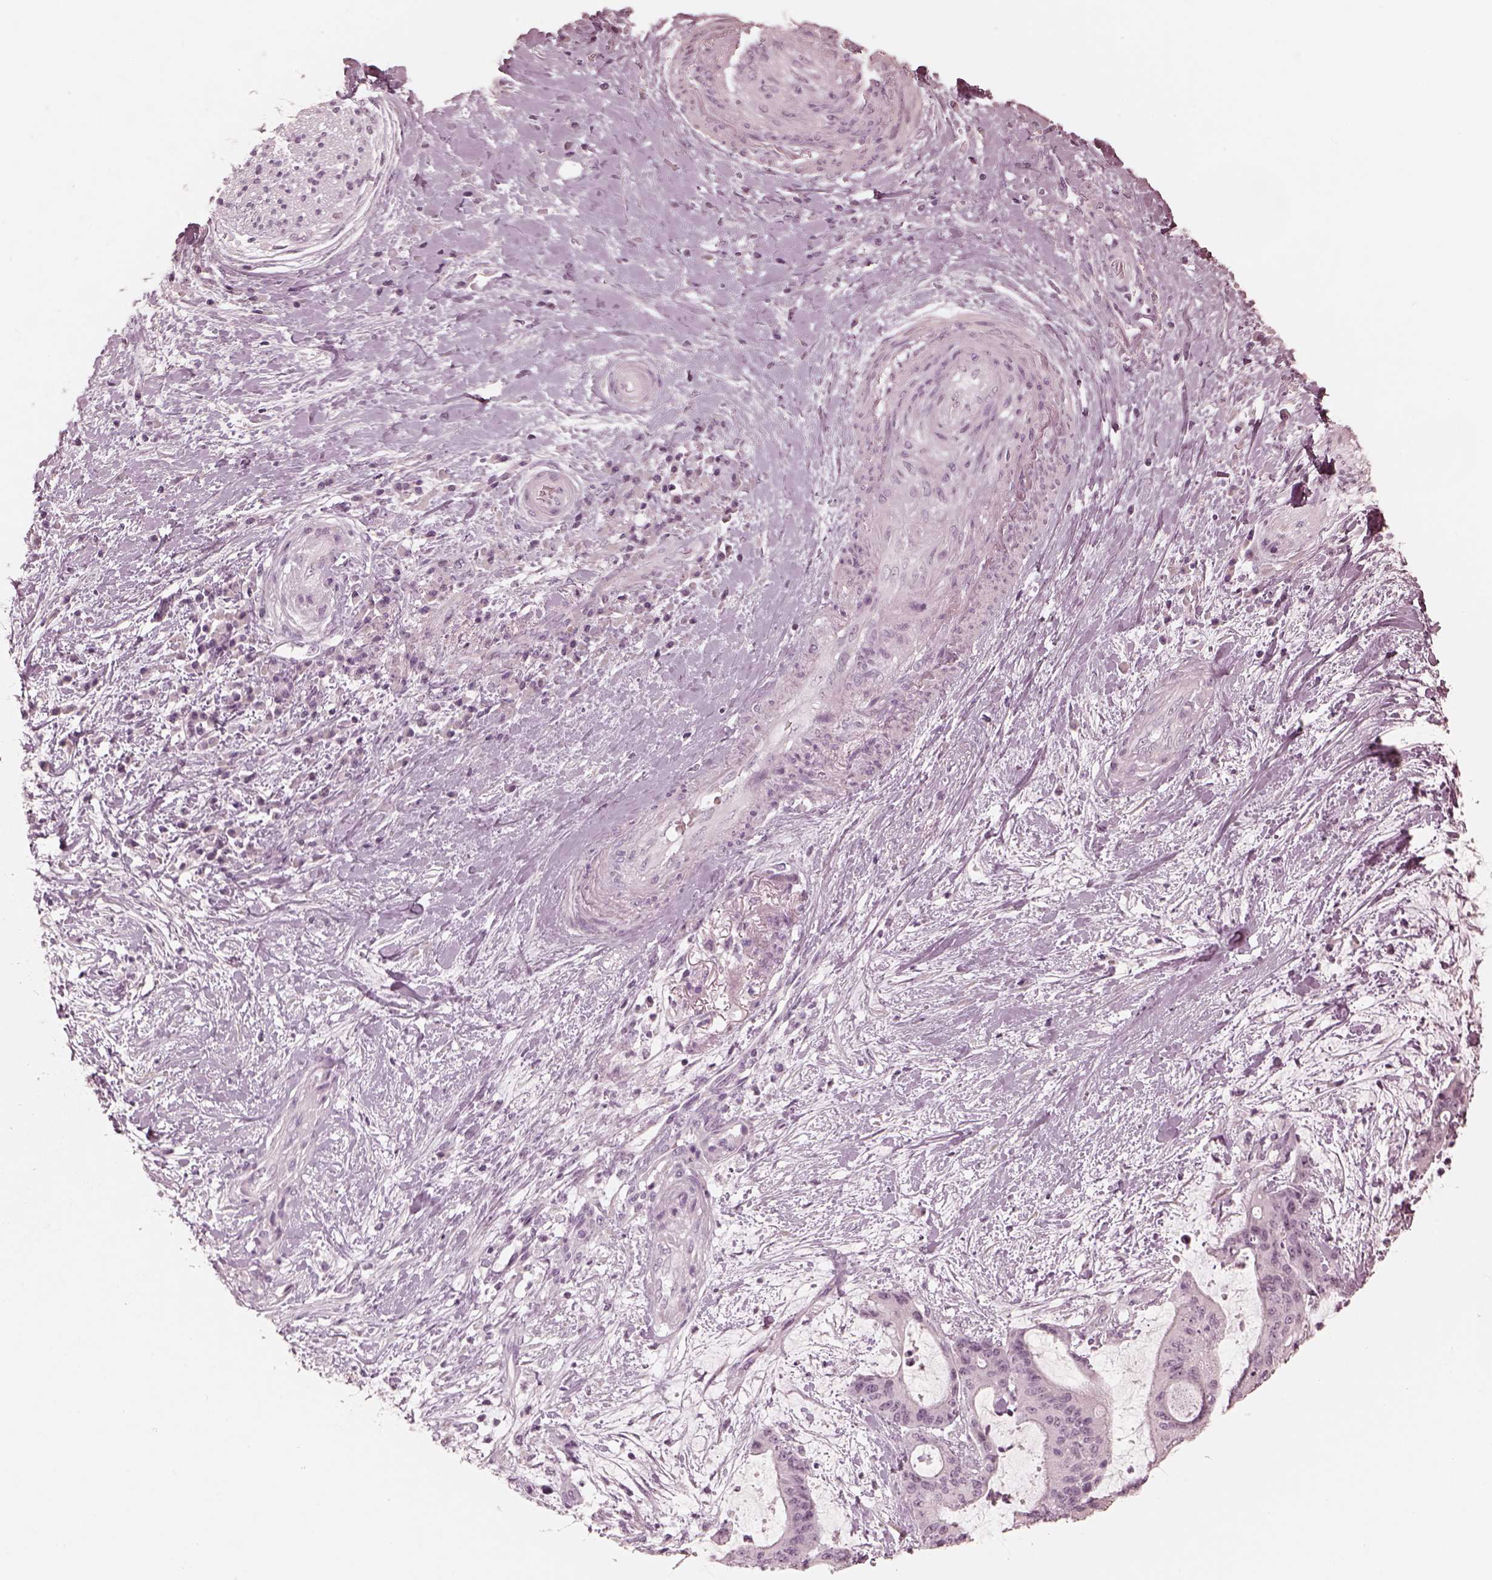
{"staining": {"intensity": "negative", "quantity": "none", "location": "none"}, "tissue": "liver cancer", "cell_type": "Tumor cells", "image_type": "cancer", "snomed": [{"axis": "morphology", "description": "Cholangiocarcinoma"}, {"axis": "topography", "description": "Liver"}], "caption": "Tumor cells show no significant positivity in liver cancer (cholangiocarcinoma). (Brightfield microscopy of DAB (3,3'-diaminobenzidine) immunohistochemistry at high magnification).", "gene": "CALR3", "patient": {"sex": "female", "age": 73}}